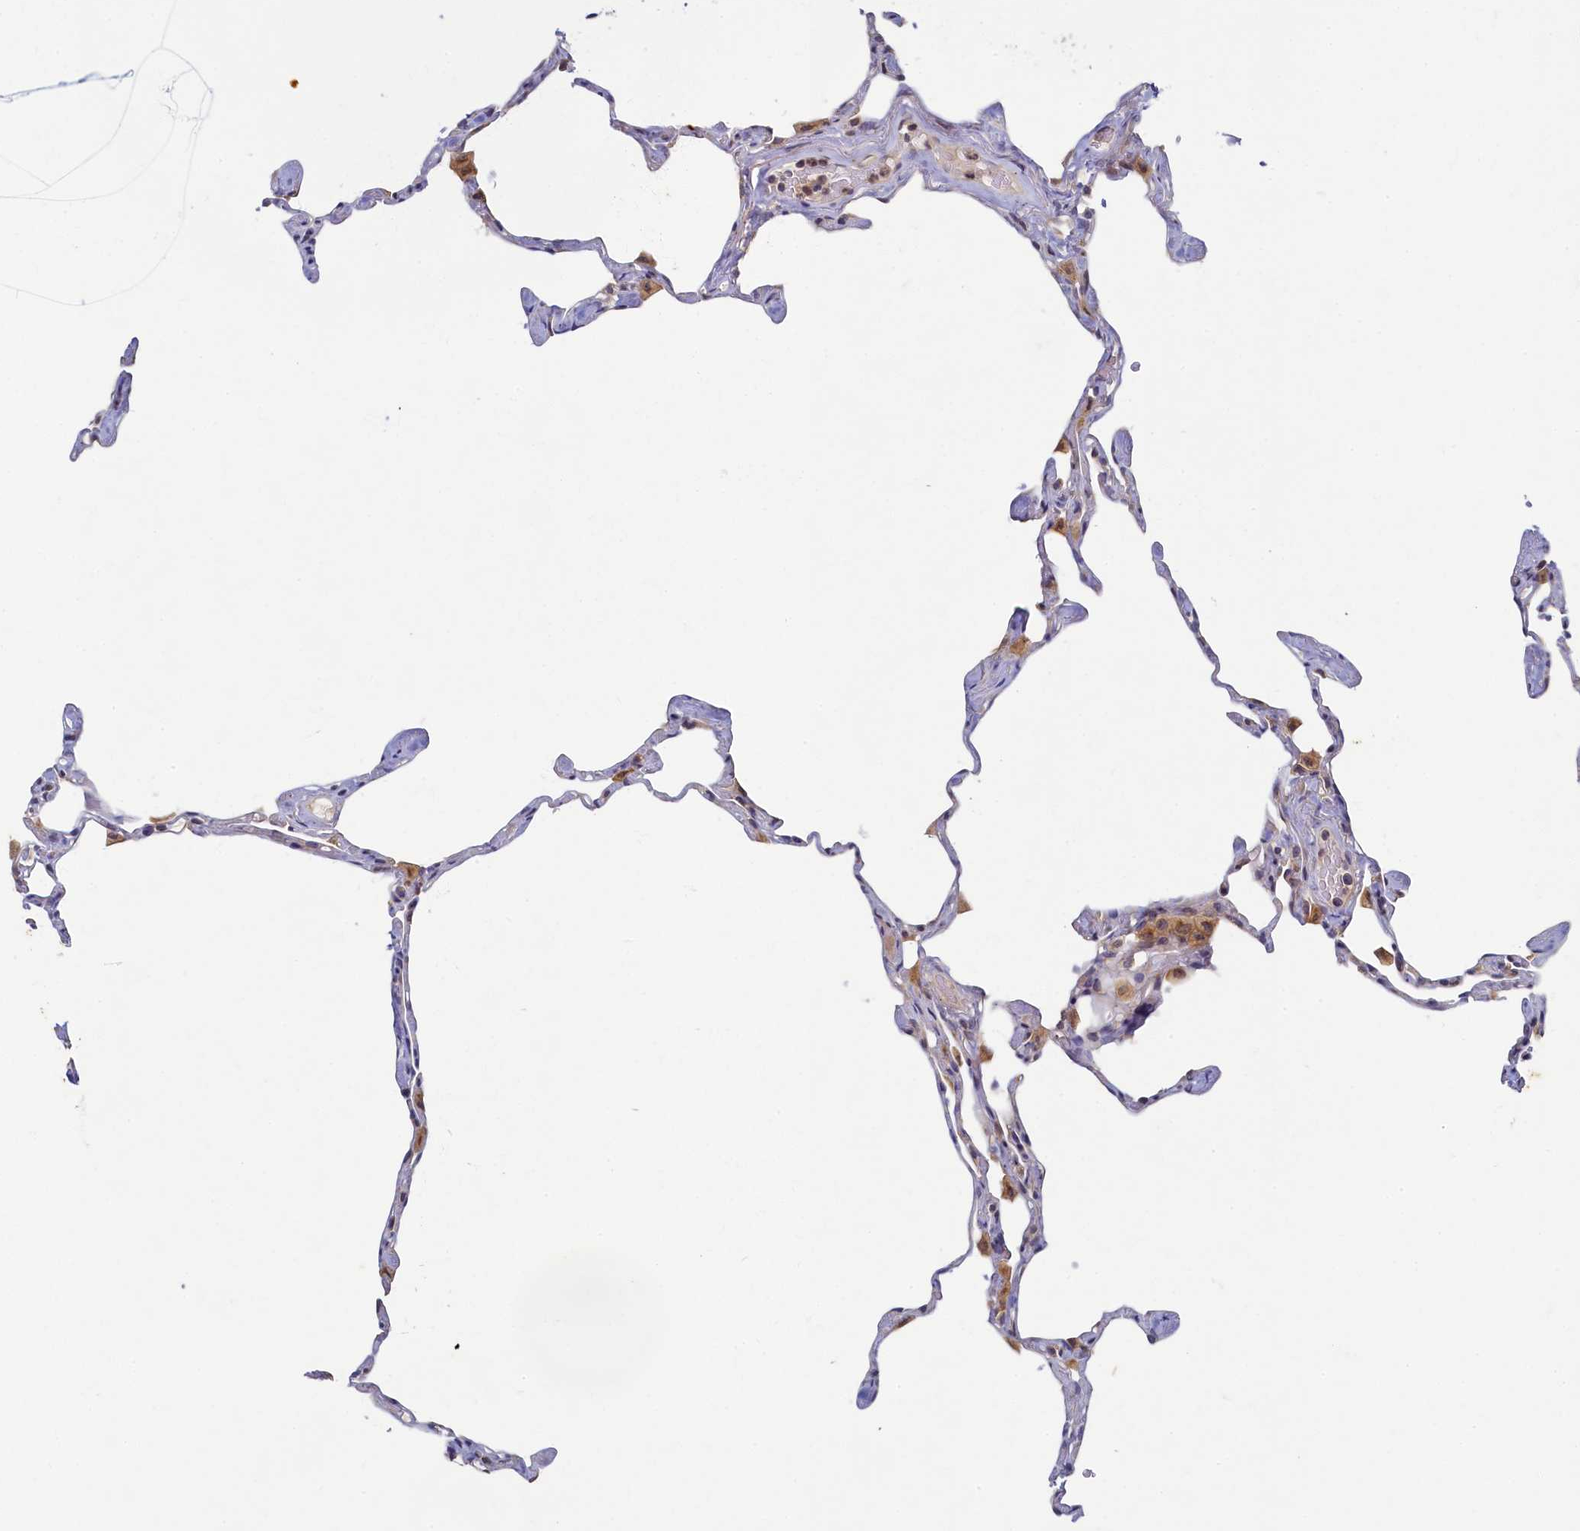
{"staining": {"intensity": "negative", "quantity": "none", "location": "none"}, "tissue": "lung", "cell_type": "Alveolar cells", "image_type": "normal", "snomed": [{"axis": "morphology", "description": "Normal tissue, NOS"}, {"axis": "topography", "description": "Lung"}], "caption": "The photomicrograph exhibits no significant staining in alveolar cells of lung.", "gene": "CEP20", "patient": {"sex": "male", "age": 65}}